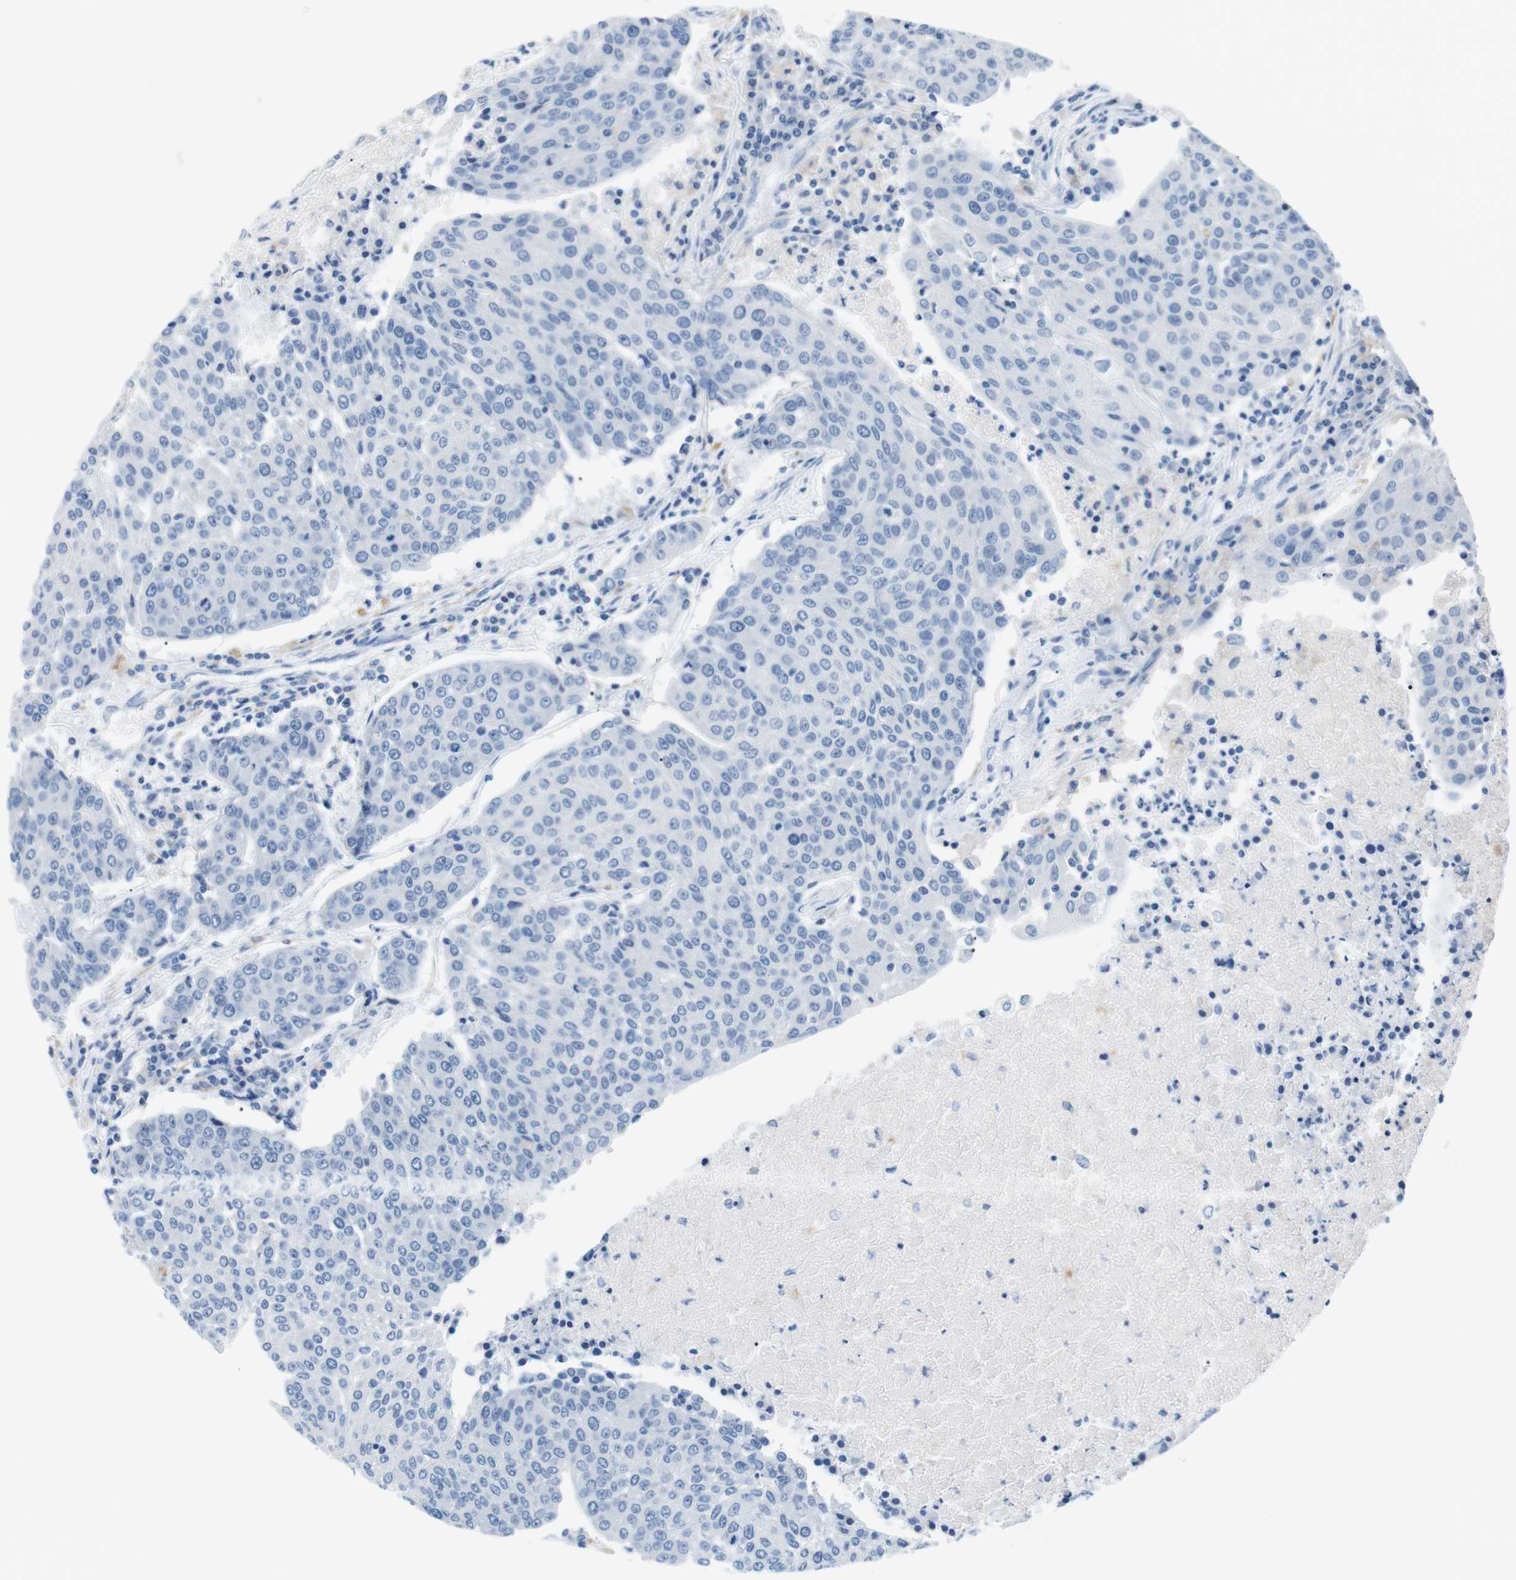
{"staining": {"intensity": "negative", "quantity": "none", "location": "none"}, "tissue": "urothelial cancer", "cell_type": "Tumor cells", "image_type": "cancer", "snomed": [{"axis": "morphology", "description": "Urothelial carcinoma, High grade"}, {"axis": "topography", "description": "Urinary bladder"}], "caption": "Photomicrograph shows no significant protein expression in tumor cells of high-grade urothelial carcinoma.", "gene": "FCGRT", "patient": {"sex": "female", "age": 85}}